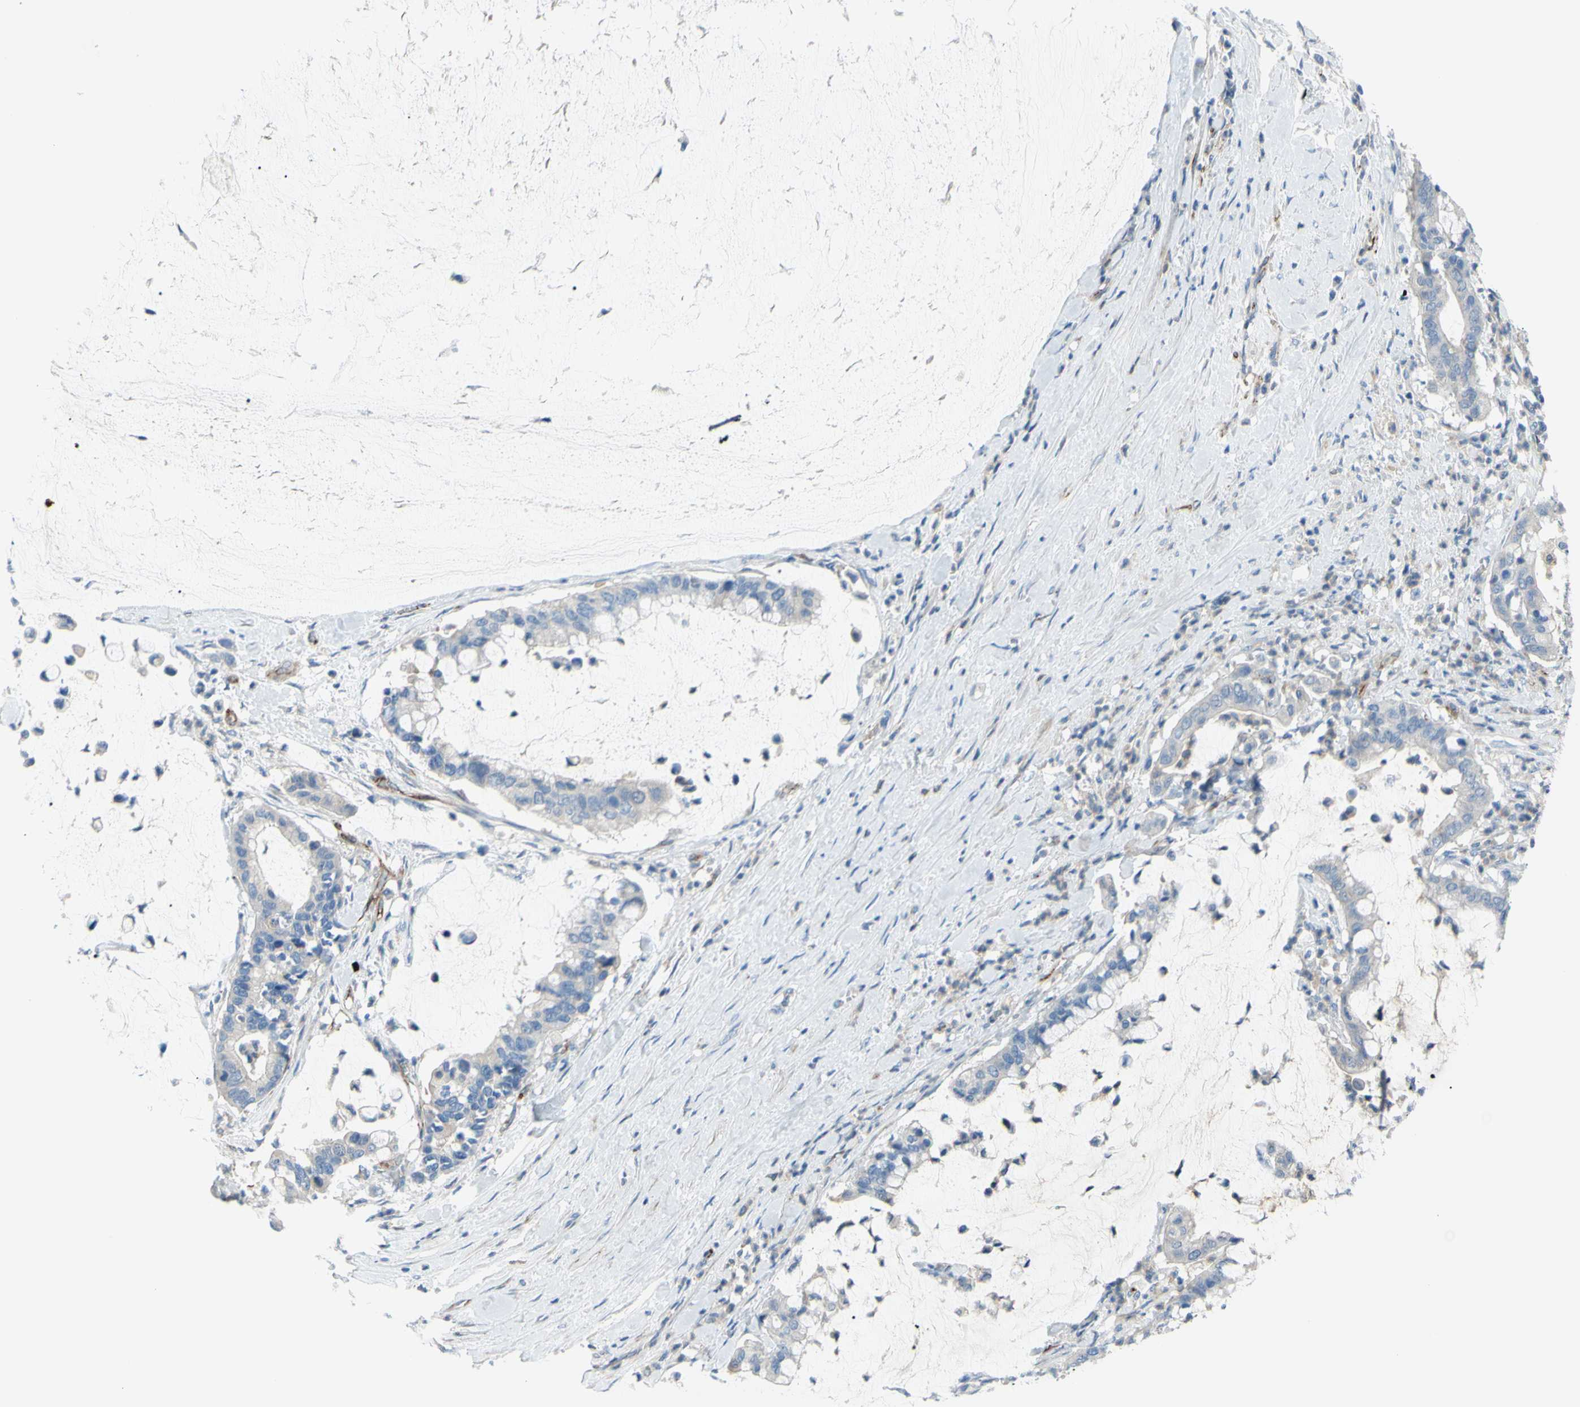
{"staining": {"intensity": "negative", "quantity": "none", "location": "none"}, "tissue": "pancreatic cancer", "cell_type": "Tumor cells", "image_type": "cancer", "snomed": [{"axis": "morphology", "description": "Adenocarcinoma, NOS"}, {"axis": "topography", "description": "Pancreas"}], "caption": "High power microscopy histopathology image of an IHC image of pancreatic cancer, revealing no significant expression in tumor cells.", "gene": "PRRG2", "patient": {"sex": "male", "age": 41}}